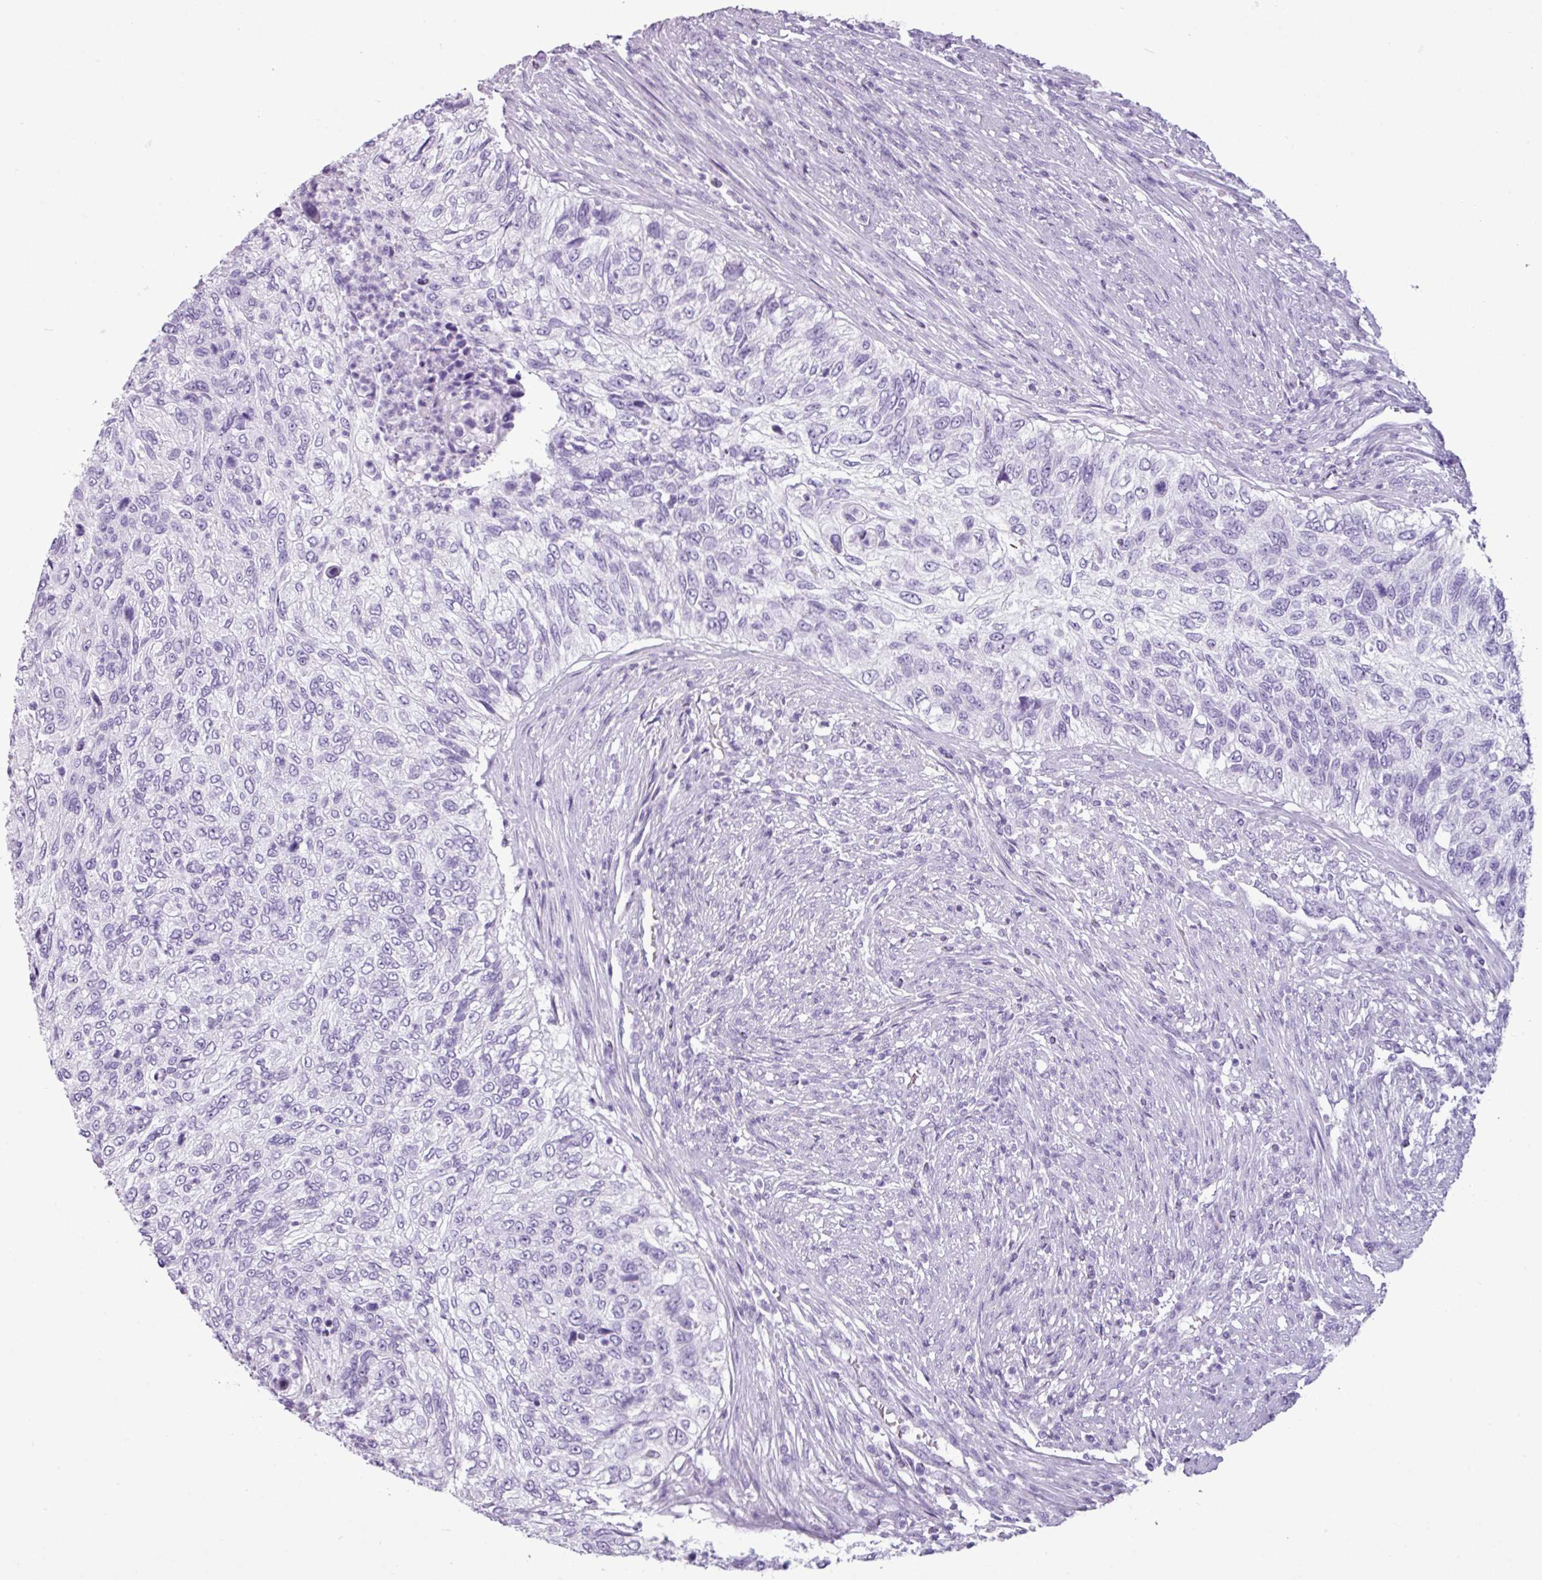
{"staining": {"intensity": "negative", "quantity": "none", "location": "none"}, "tissue": "urothelial cancer", "cell_type": "Tumor cells", "image_type": "cancer", "snomed": [{"axis": "morphology", "description": "Urothelial carcinoma, High grade"}, {"axis": "topography", "description": "Urinary bladder"}], "caption": "High-grade urothelial carcinoma stained for a protein using IHC reveals no staining tumor cells.", "gene": "AMY1B", "patient": {"sex": "female", "age": 60}}